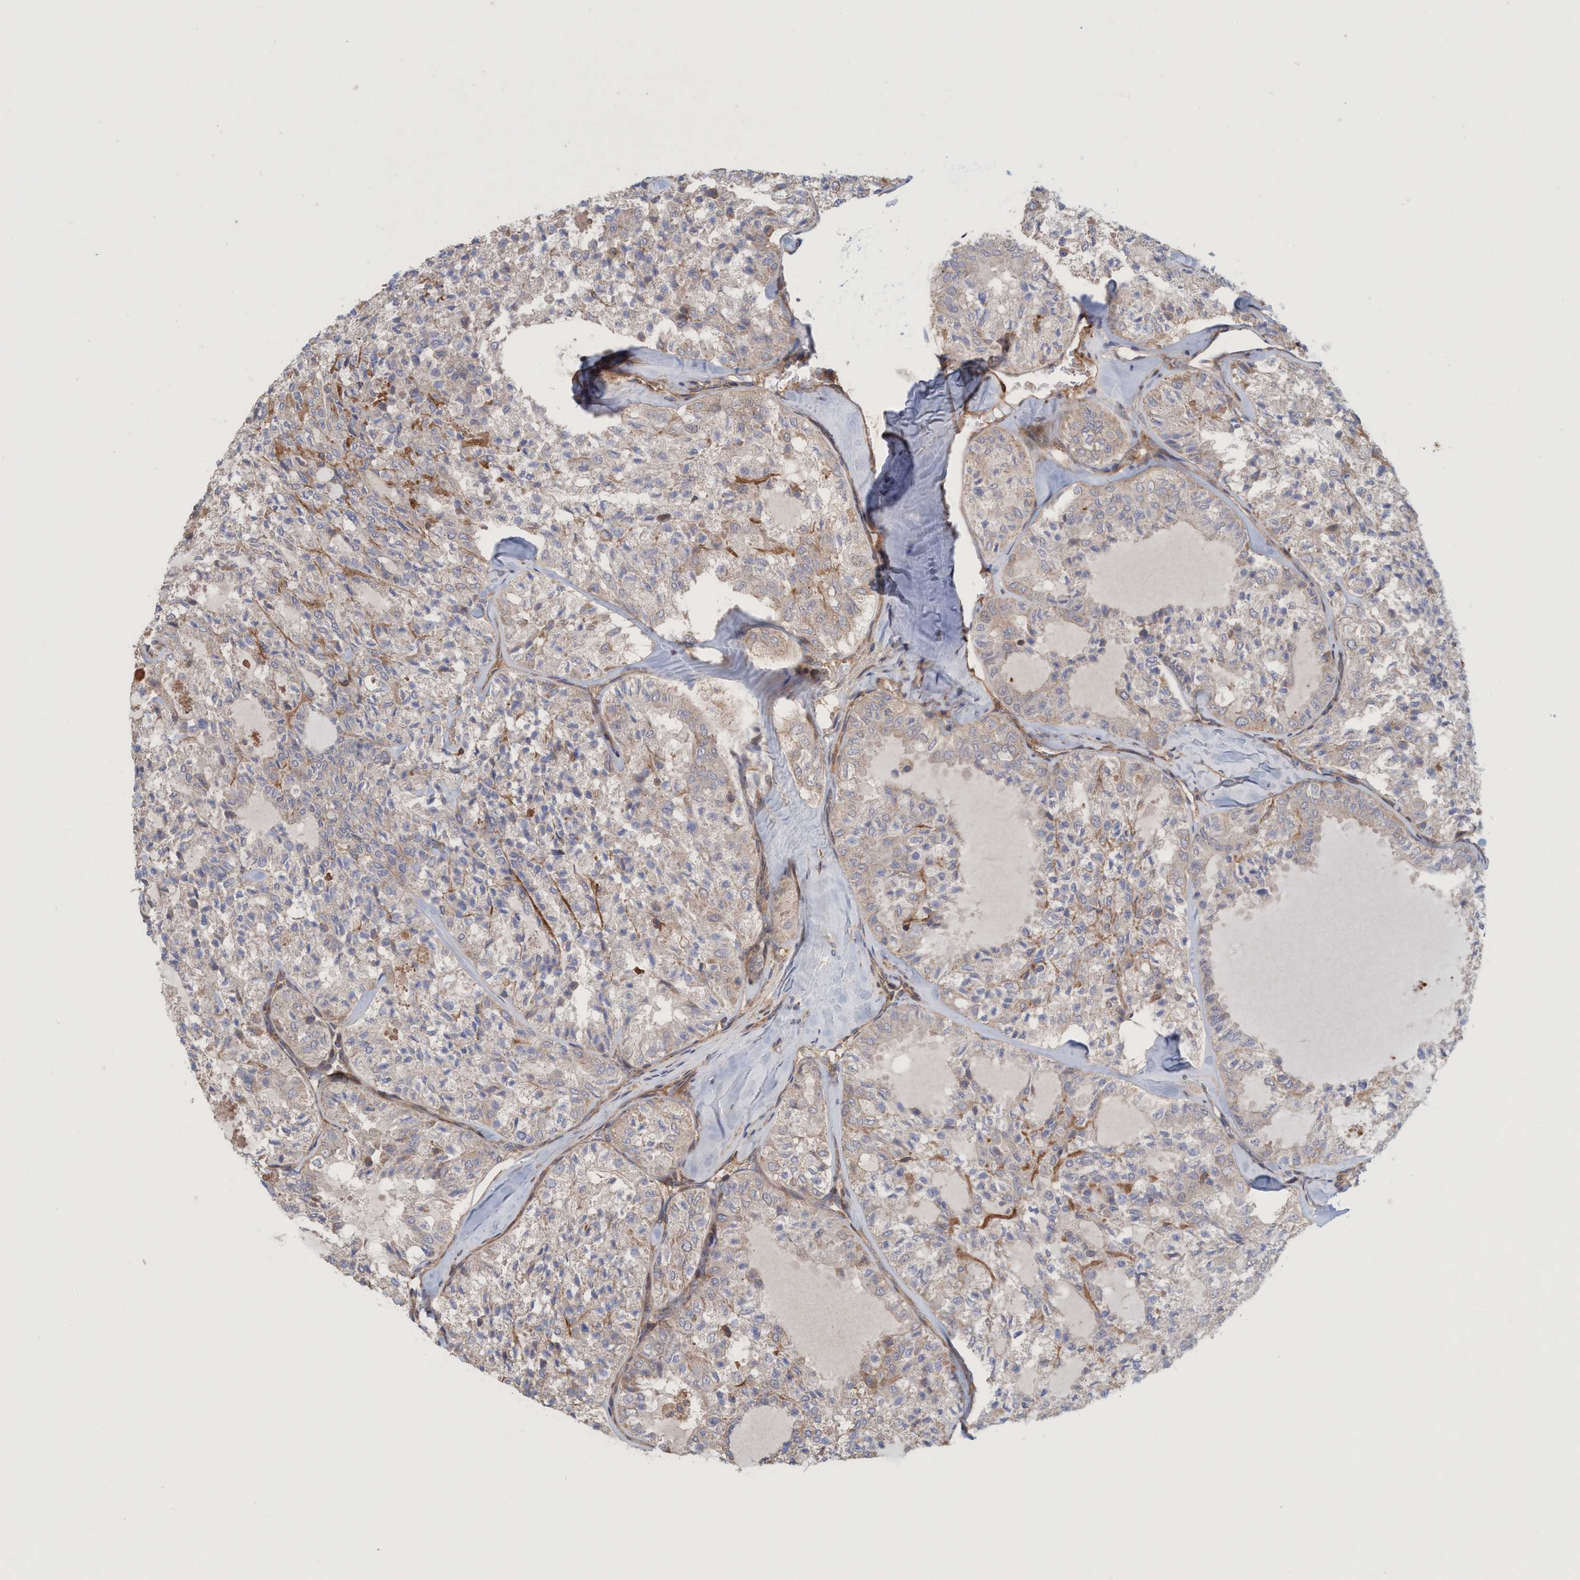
{"staining": {"intensity": "weak", "quantity": ">75%", "location": "cytoplasmic/membranous"}, "tissue": "thyroid cancer", "cell_type": "Tumor cells", "image_type": "cancer", "snomed": [{"axis": "morphology", "description": "Follicular adenoma carcinoma, NOS"}, {"axis": "topography", "description": "Thyroid gland"}], "caption": "Weak cytoplasmic/membranous protein staining is identified in about >75% of tumor cells in thyroid cancer.", "gene": "SPECC1", "patient": {"sex": "male", "age": 75}}